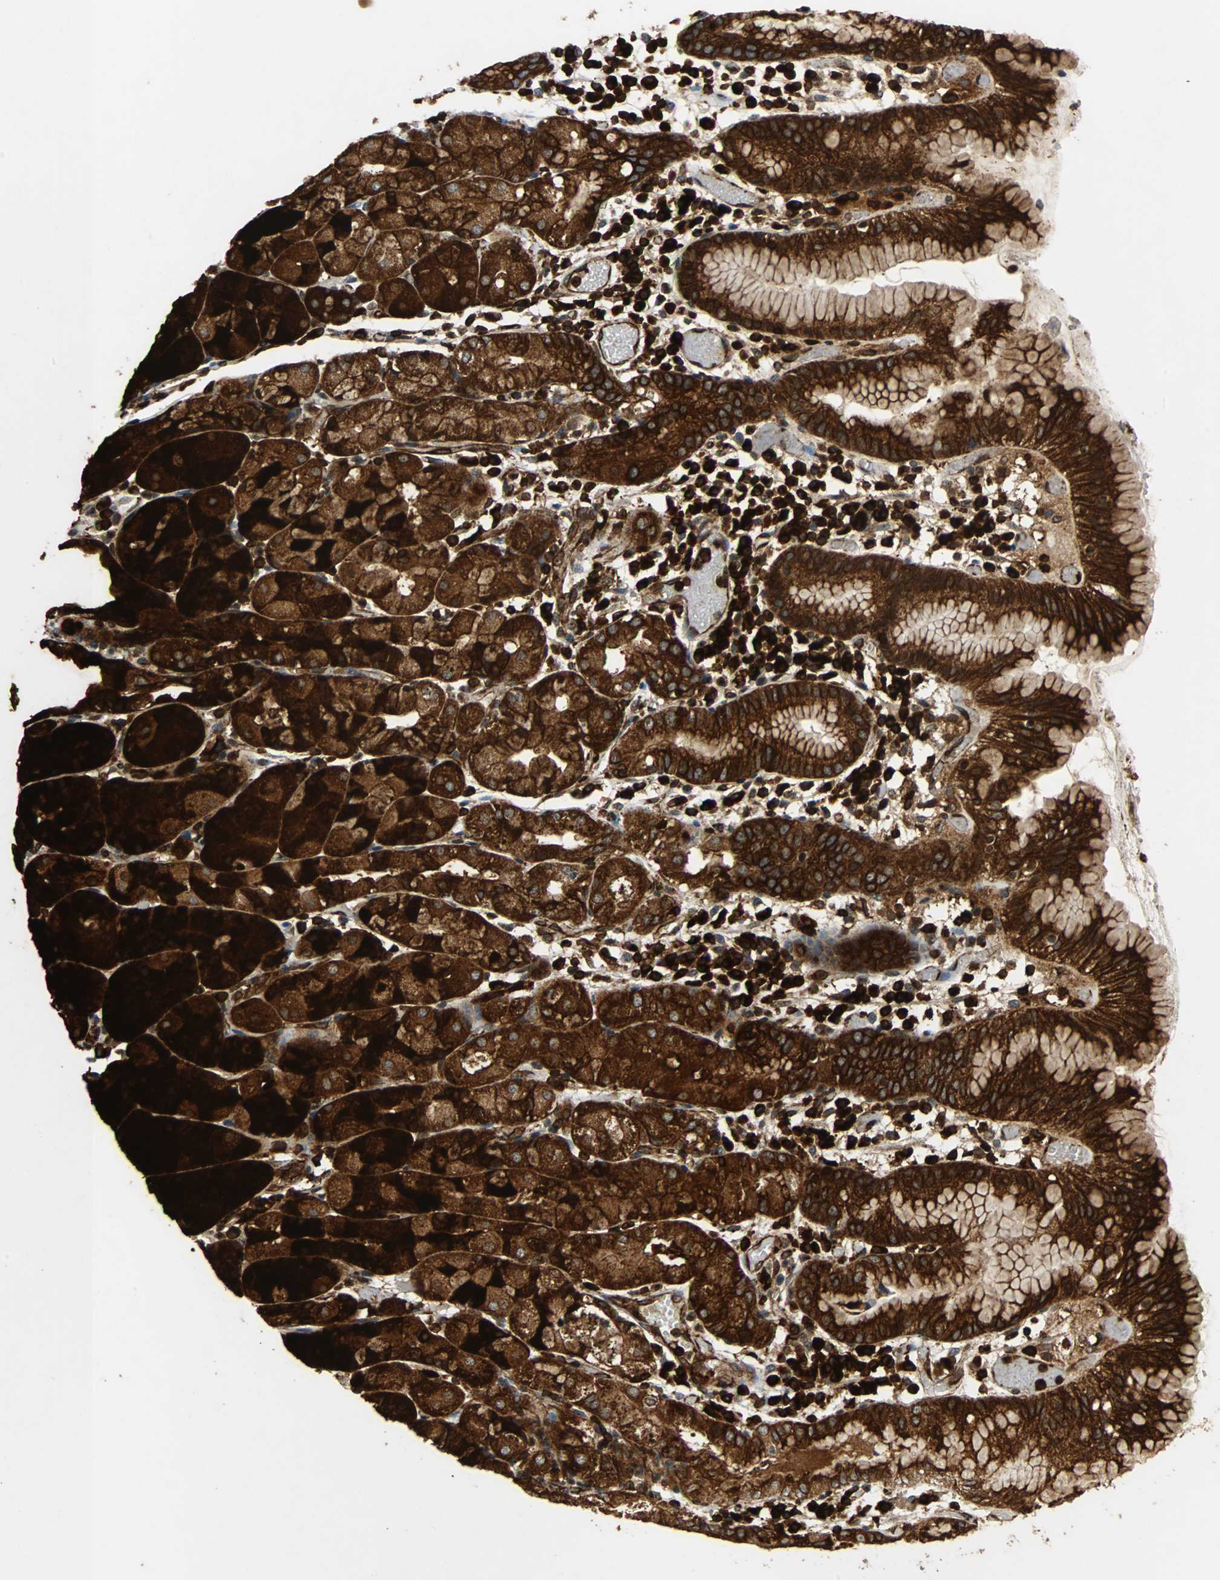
{"staining": {"intensity": "strong", "quantity": ">75%", "location": "cytoplasmic/membranous"}, "tissue": "stomach", "cell_type": "Glandular cells", "image_type": "normal", "snomed": [{"axis": "morphology", "description": "Normal tissue, NOS"}, {"axis": "topography", "description": "Stomach"}, {"axis": "topography", "description": "Stomach, lower"}], "caption": "High-power microscopy captured an immunohistochemistry image of benign stomach, revealing strong cytoplasmic/membranous staining in about >75% of glandular cells.", "gene": "TUBA4A", "patient": {"sex": "female", "age": 75}}